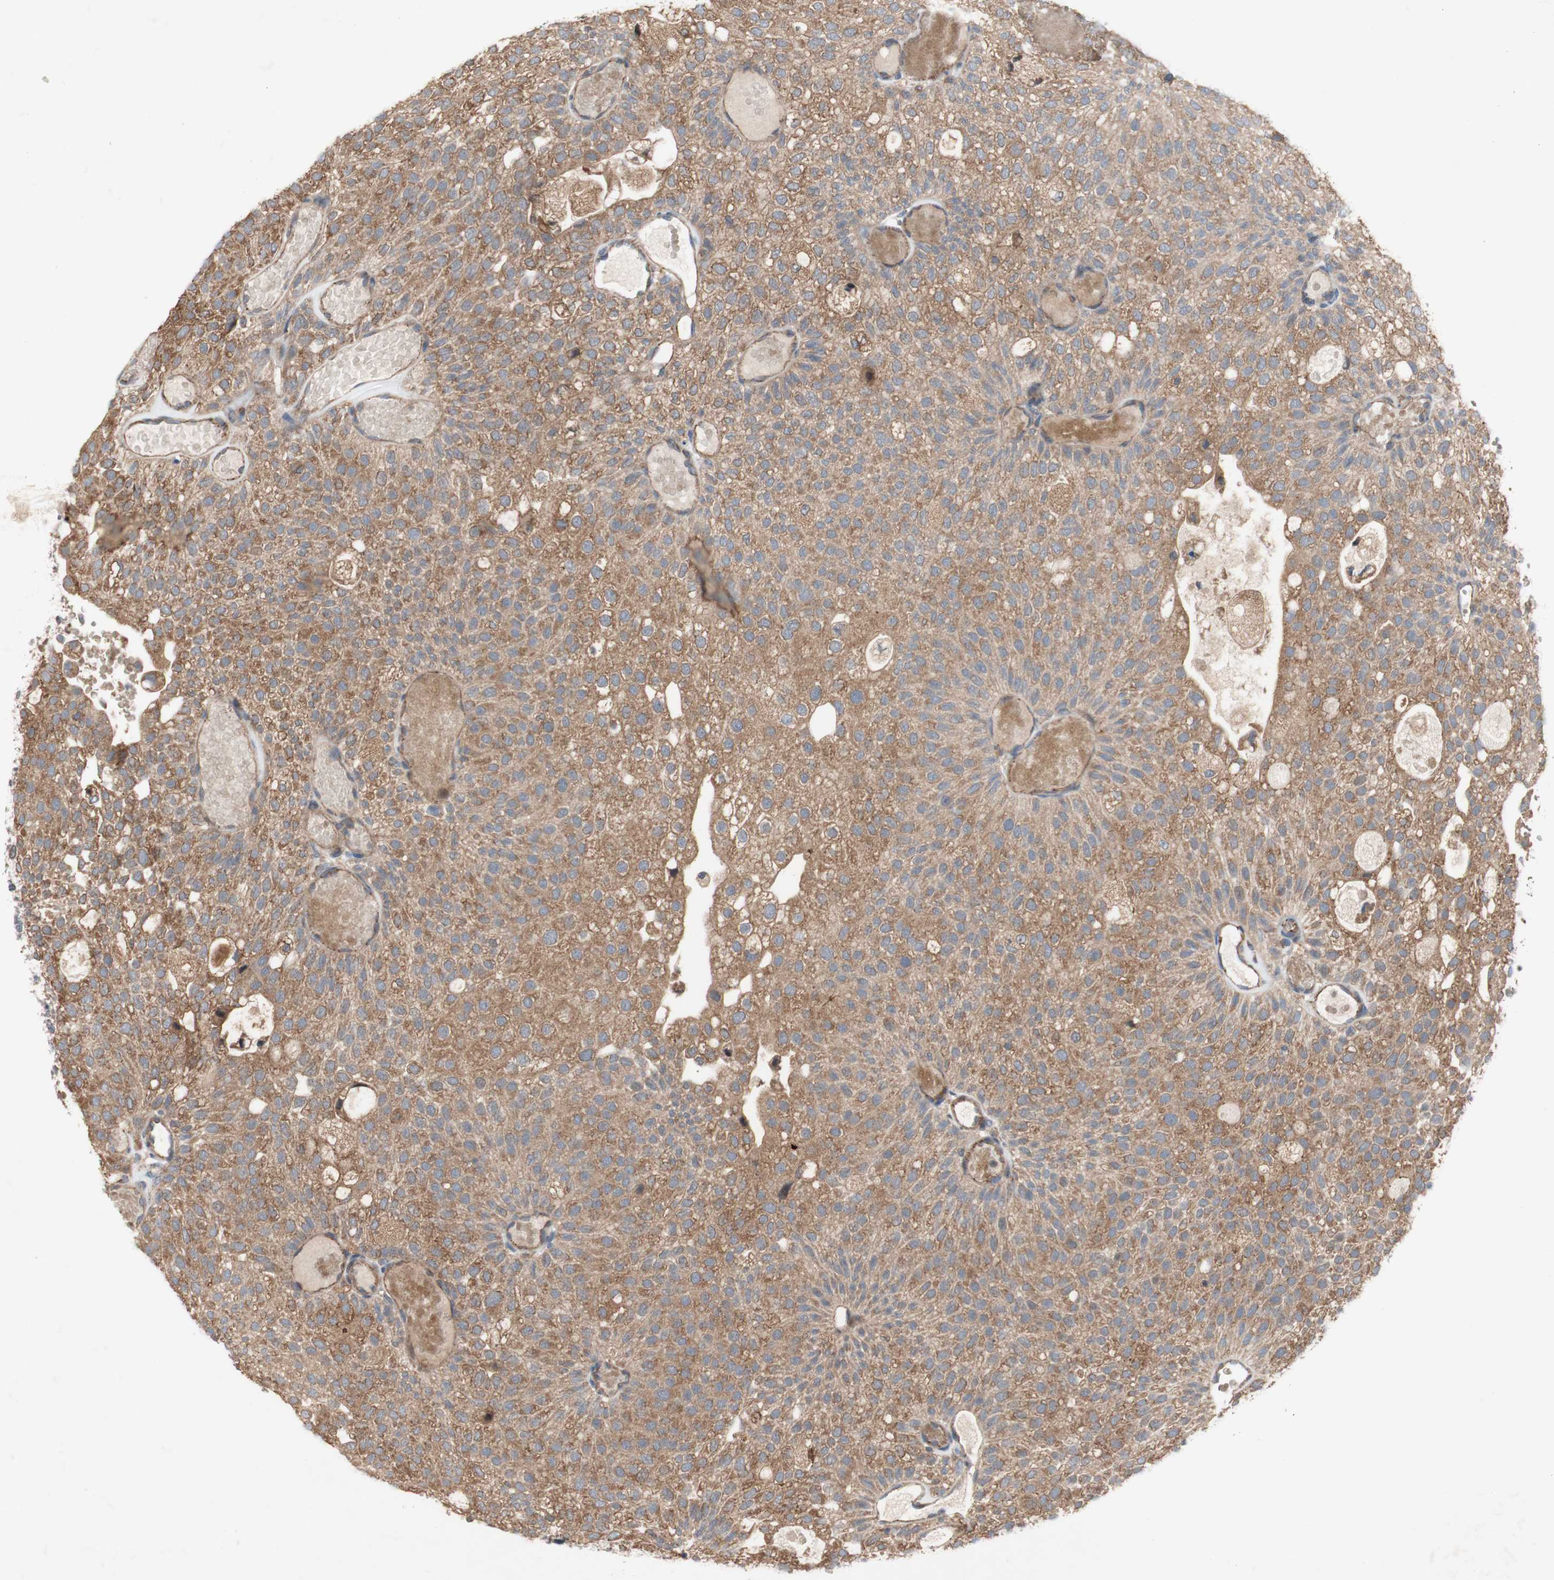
{"staining": {"intensity": "moderate", "quantity": ">75%", "location": "cytoplasmic/membranous"}, "tissue": "urothelial cancer", "cell_type": "Tumor cells", "image_type": "cancer", "snomed": [{"axis": "morphology", "description": "Urothelial carcinoma, Low grade"}, {"axis": "topography", "description": "Urinary bladder"}], "caption": "Protein staining of urothelial cancer tissue shows moderate cytoplasmic/membranous expression in approximately >75% of tumor cells. (brown staining indicates protein expression, while blue staining denotes nuclei).", "gene": "PDGFB", "patient": {"sex": "male", "age": 78}}